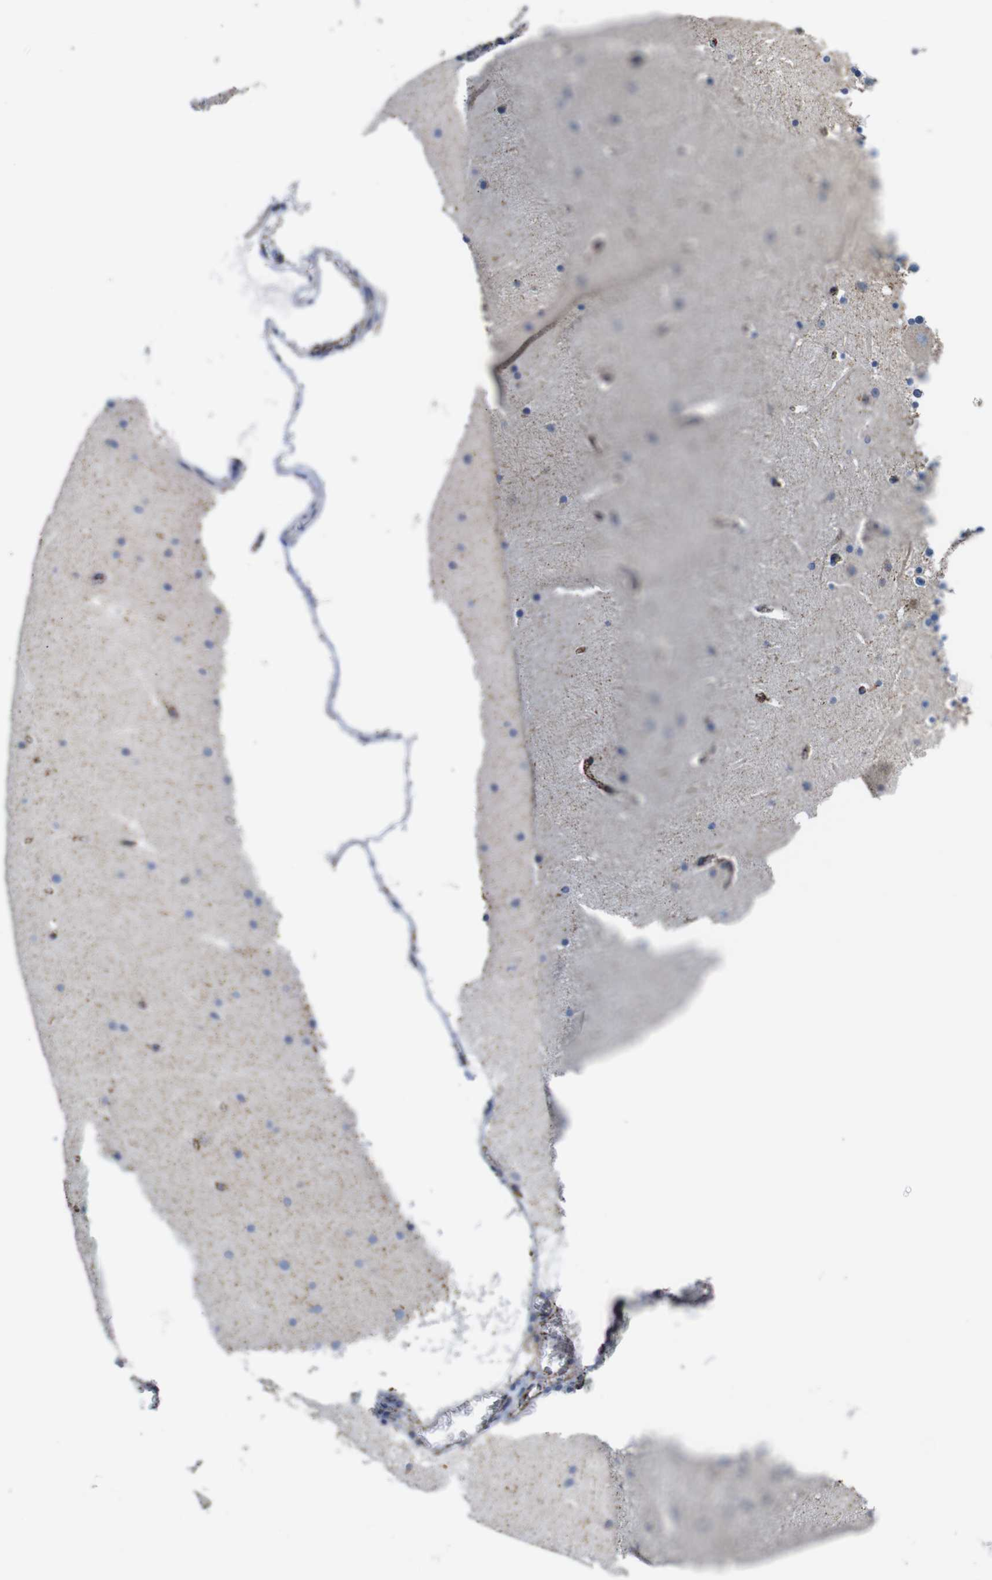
{"staining": {"intensity": "moderate", "quantity": "25%-75%", "location": "cytoplasmic/membranous"}, "tissue": "cerebellum", "cell_type": "Cells in granular layer", "image_type": "normal", "snomed": [{"axis": "morphology", "description": "Normal tissue, NOS"}, {"axis": "topography", "description": "Cerebellum"}], "caption": "The histopathology image demonstrates a brown stain indicating the presence of a protein in the cytoplasmic/membranous of cells in granular layer in cerebellum. (Stains: DAB in brown, nuclei in blue, Microscopy: brightfield microscopy at high magnification).", "gene": "MAOA", "patient": {"sex": "male", "age": 45}}